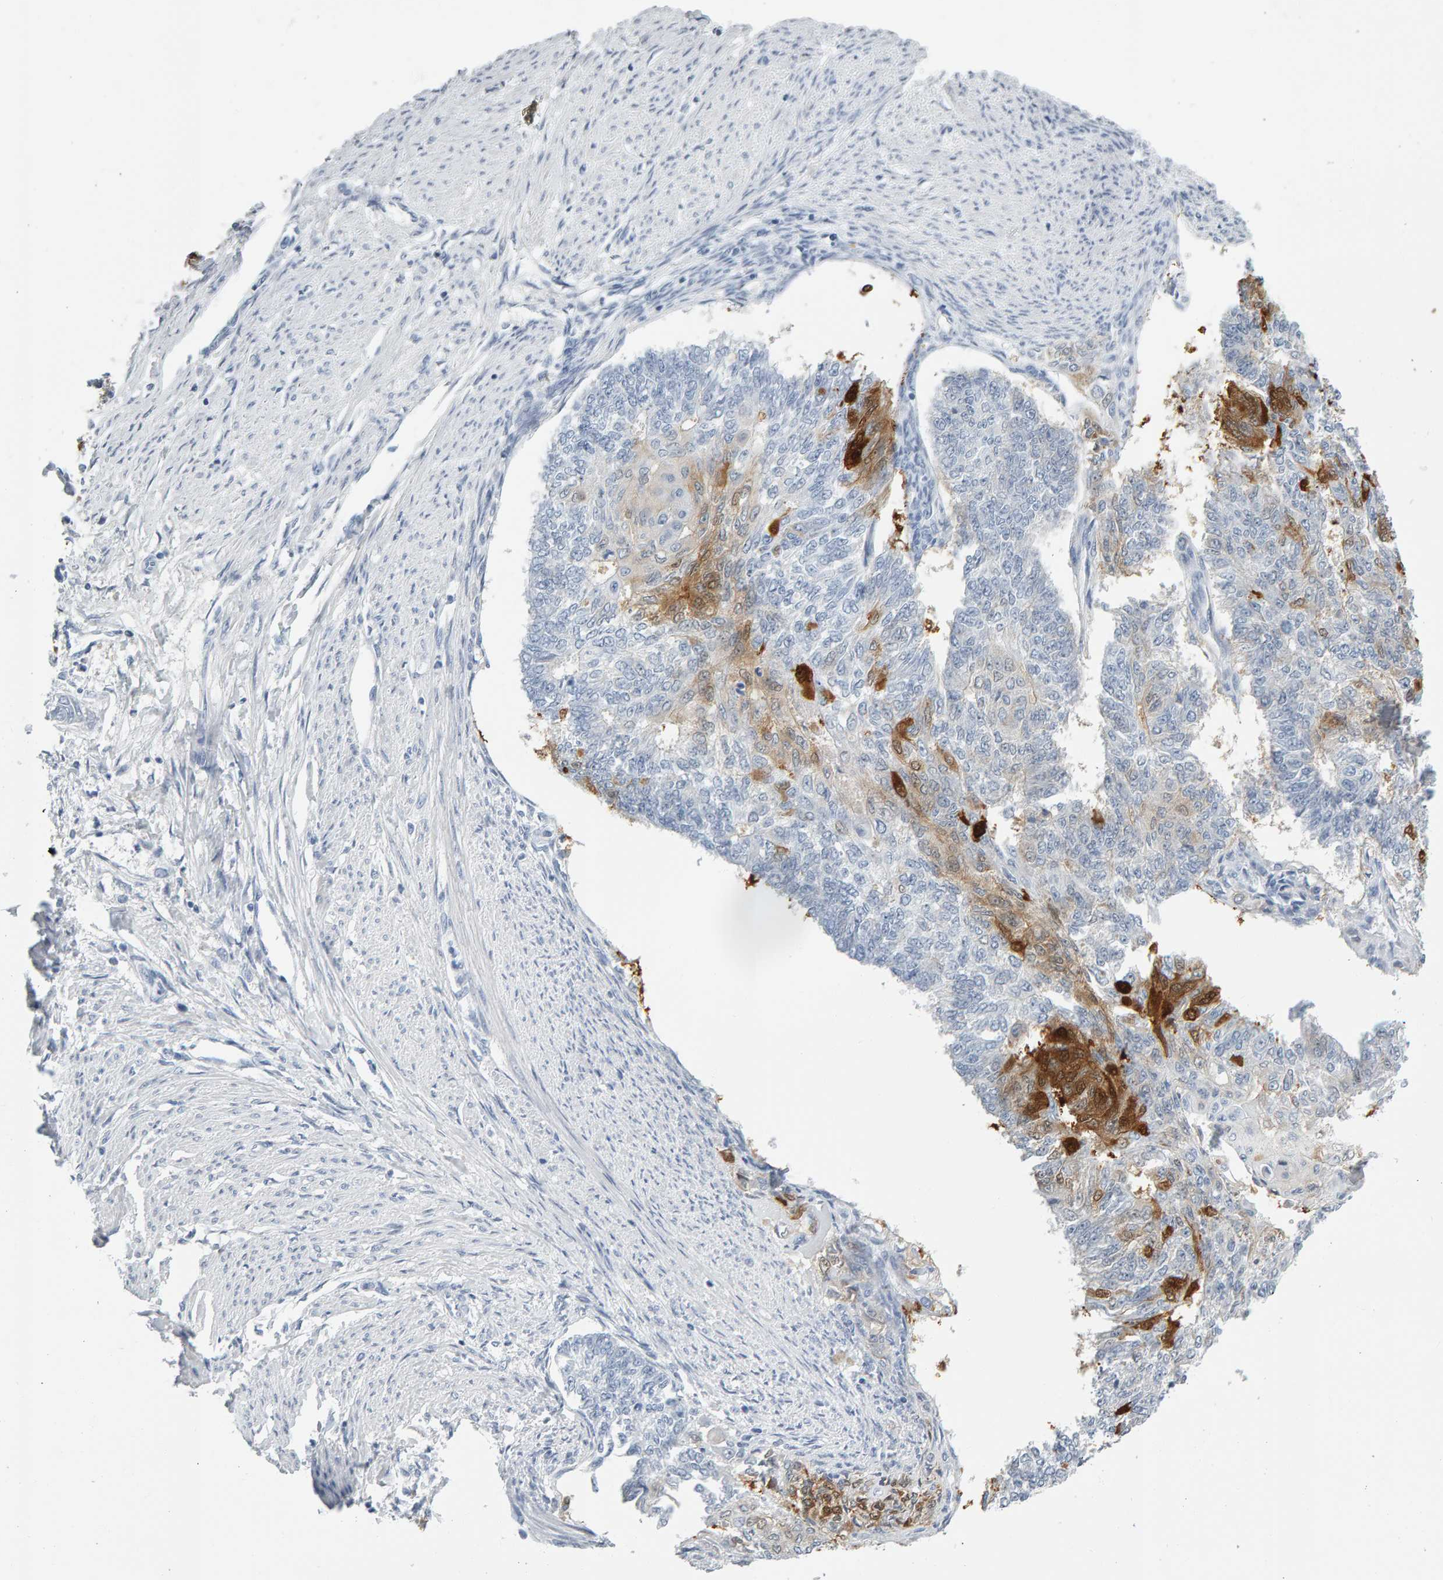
{"staining": {"intensity": "moderate", "quantity": "25%-75%", "location": "cytoplasmic/membranous"}, "tissue": "endometrial cancer", "cell_type": "Tumor cells", "image_type": "cancer", "snomed": [{"axis": "morphology", "description": "Adenocarcinoma, NOS"}, {"axis": "topography", "description": "Endometrium"}], "caption": "A brown stain labels moderate cytoplasmic/membranous staining of a protein in human endometrial adenocarcinoma tumor cells. (IHC, brightfield microscopy, high magnification).", "gene": "CTH", "patient": {"sex": "female", "age": 32}}